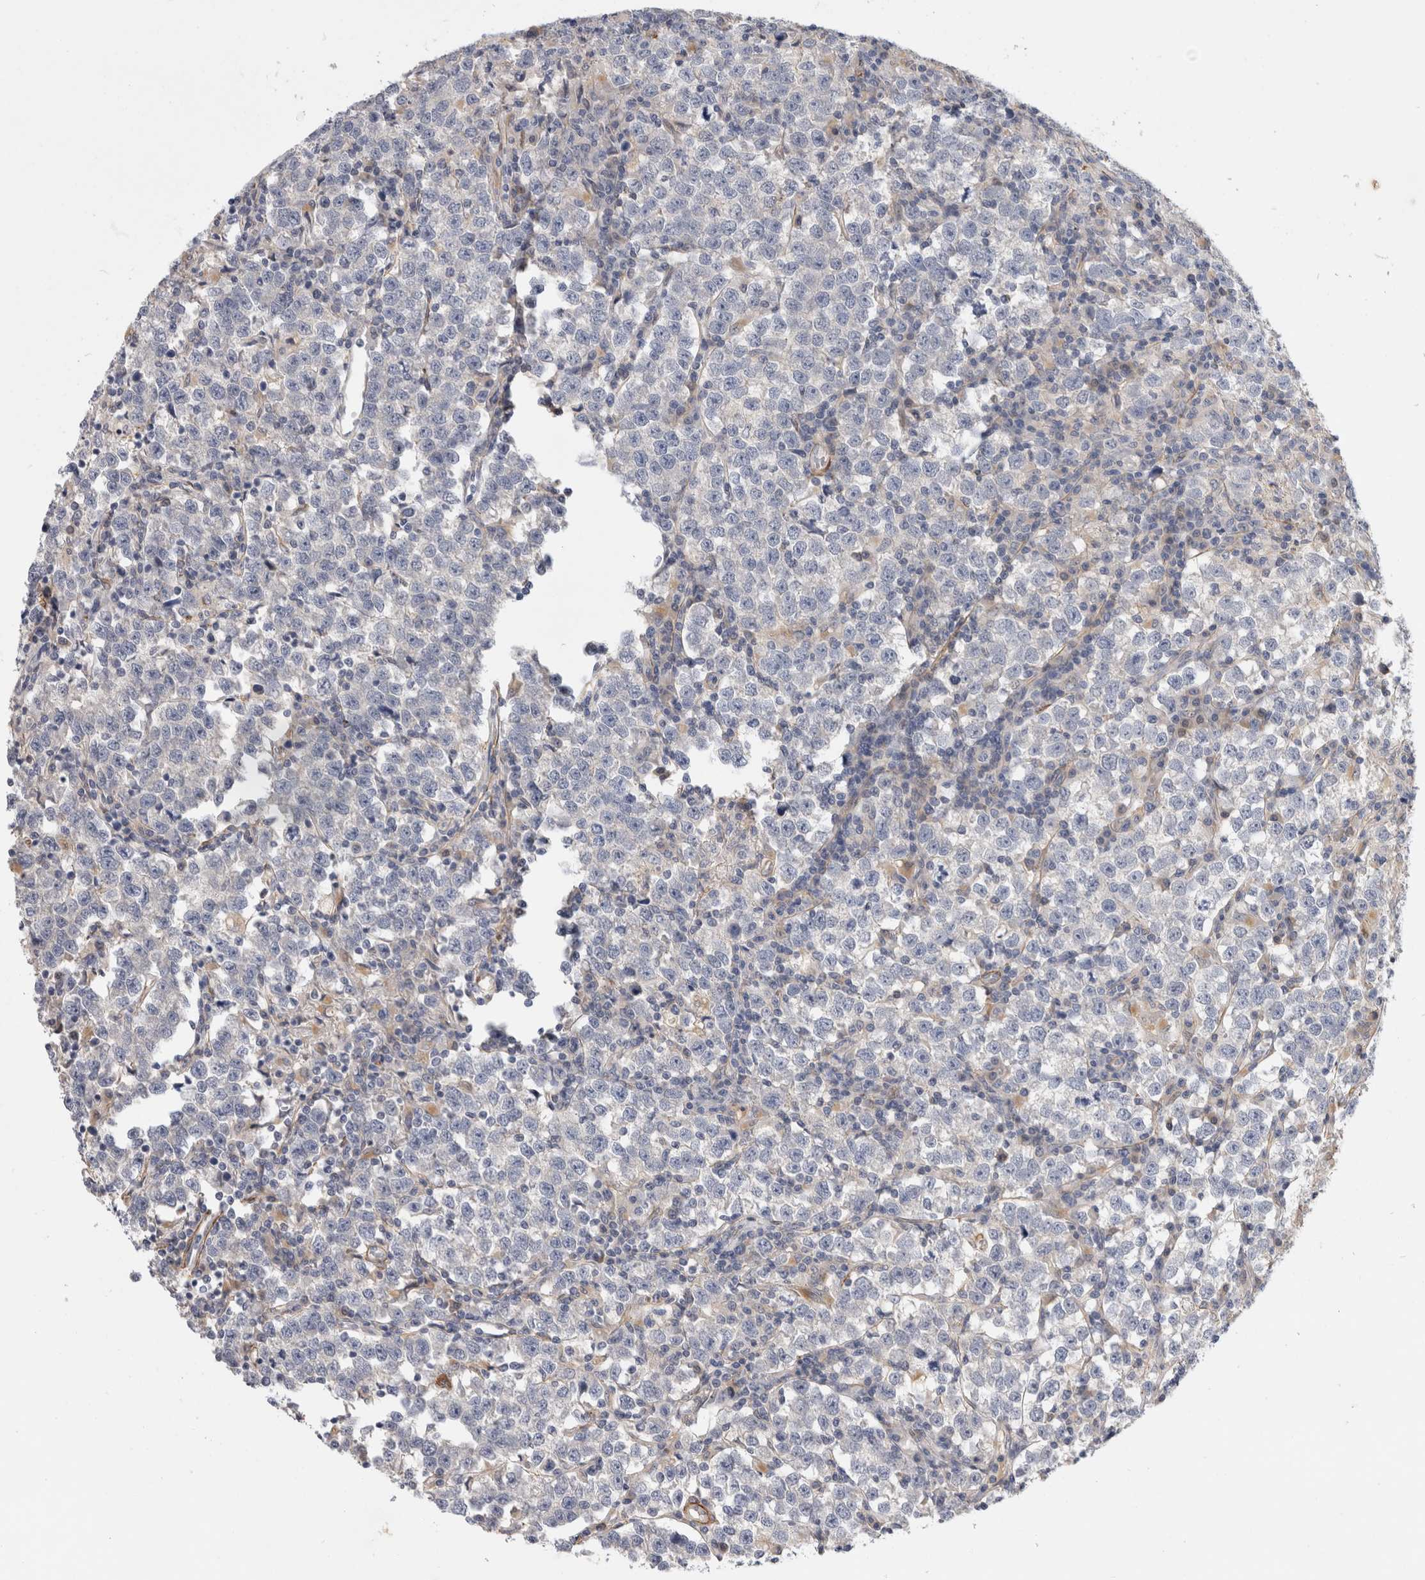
{"staining": {"intensity": "negative", "quantity": "none", "location": "none"}, "tissue": "testis cancer", "cell_type": "Tumor cells", "image_type": "cancer", "snomed": [{"axis": "morphology", "description": "Normal tissue, NOS"}, {"axis": "morphology", "description": "Seminoma, NOS"}, {"axis": "topography", "description": "Testis"}], "caption": "High magnification brightfield microscopy of testis cancer (seminoma) stained with DAB (3,3'-diaminobenzidine) (brown) and counterstained with hematoxylin (blue): tumor cells show no significant staining.", "gene": "PGM1", "patient": {"sex": "male", "age": 43}}